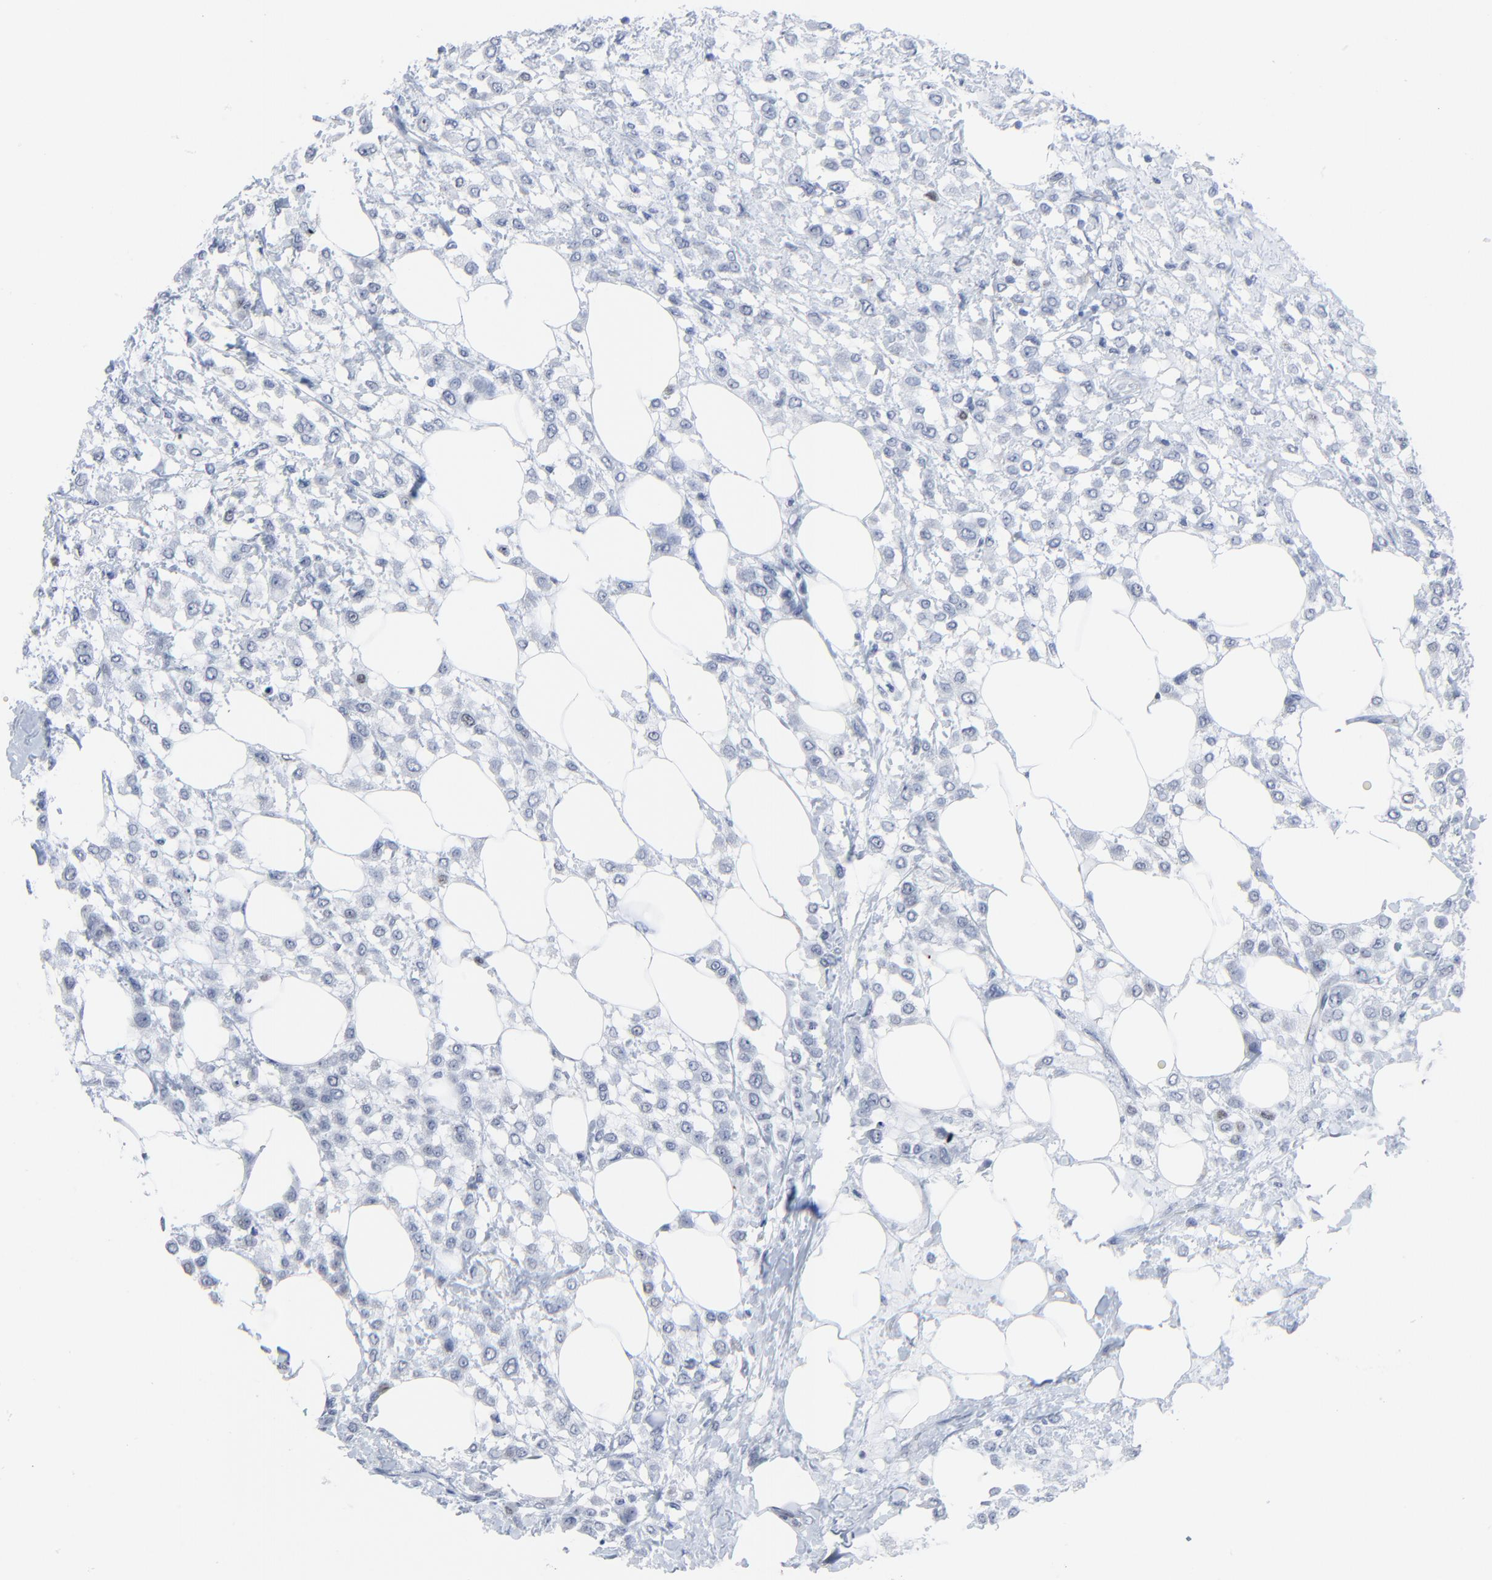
{"staining": {"intensity": "negative", "quantity": "none", "location": "none"}, "tissue": "breast cancer", "cell_type": "Tumor cells", "image_type": "cancer", "snomed": [{"axis": "morphology", "description": "Lobular carcinoma"}, {"axis": "topography", "description": "Breast"}], "caption": "High magnification brightfield microscopy of breast cancer stained with DAB (brown) and counterstained with hematoxylin (blue): tumor cells show no significant positivity.", "gene": "BIRC3", "patient": {"sex": "female", "age": 85}}